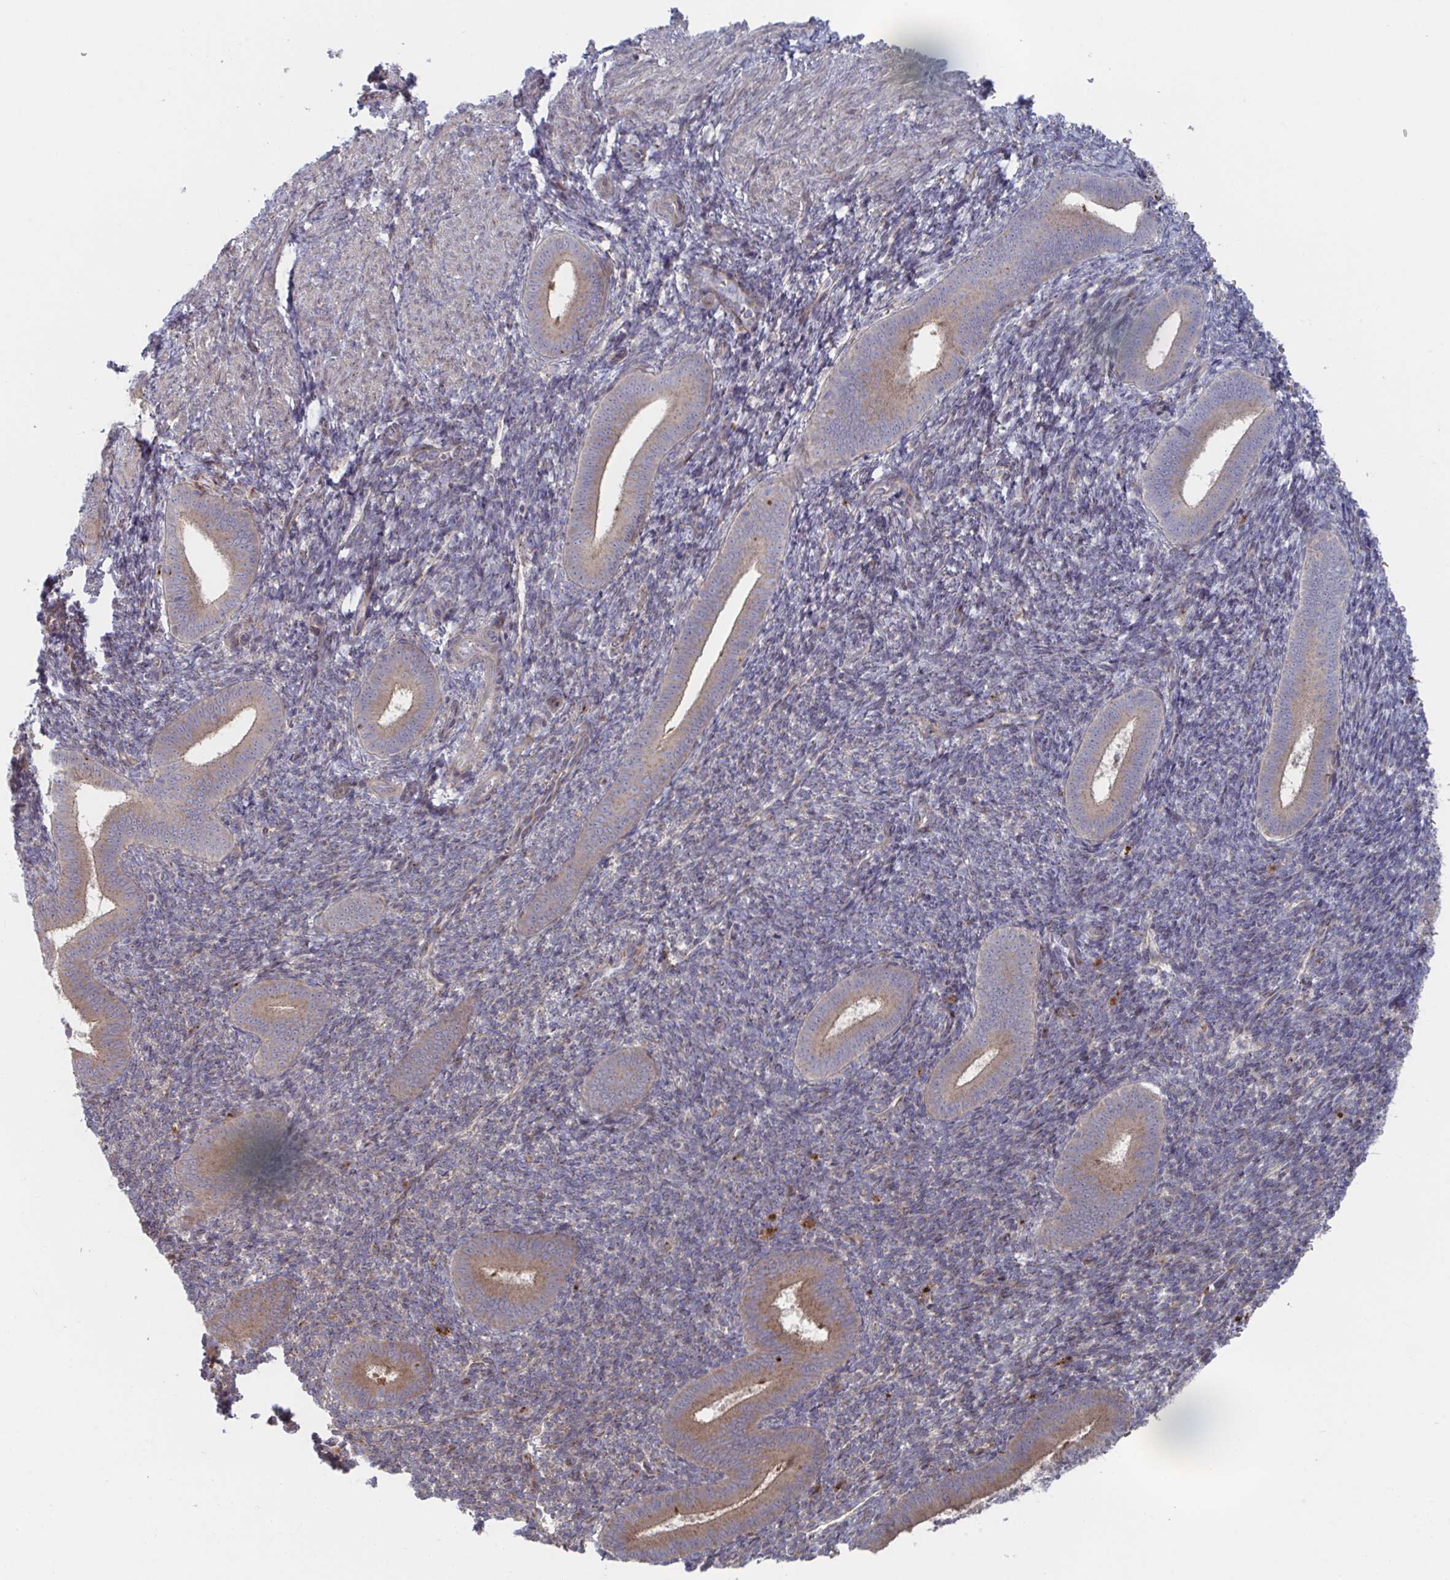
{"staining": {"intensity": "moderate", "quantity": "<25%", "location": "cytoplasmic/membranous"}, "tissue": "endometrium", "cell_type": "Cells in endometrial stroma", "image_type": "normal", "snomed": [{"axis": "morphology", "description": "Normal tissue, NOS"}, {"axis": "topography", "description": "Endometrium"}], "caption": "Immunohistochemical staining of unremarkable human endometrium demonstrates <25% levels of moderate cytoplasmic/membranous protein staining in about <25% of cells in endometrial stroma.", "gene": "FJX1", "patient": {"sex": "female", "age": 25}}